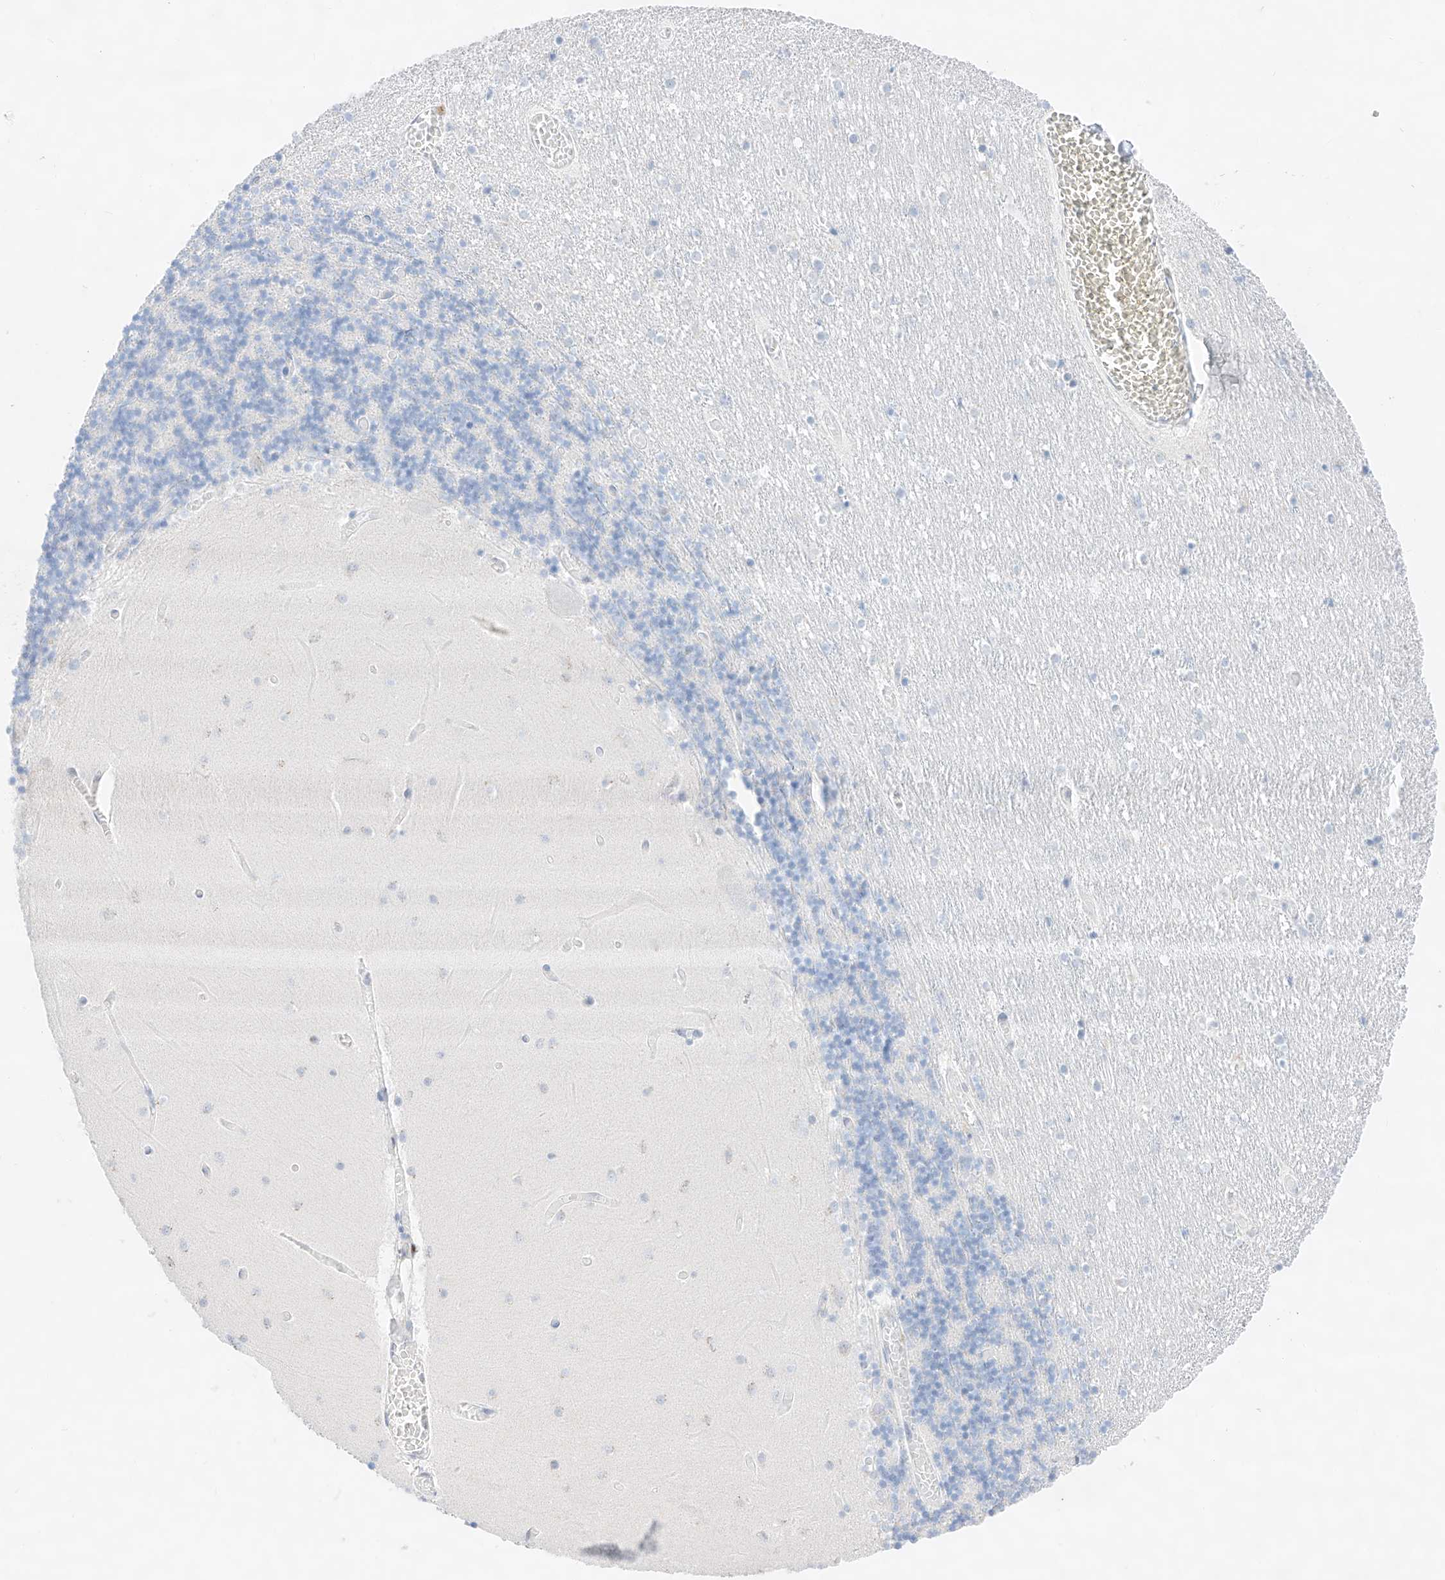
{"staining": {"intensity": "negative", "quantity": "none", "location": "none"}, "tissue": "cerebellum", "cell_type": "Cells in granular layer", "image_type": "normal", "snomed": [{"axis": "morphology", "description": "Normal tissue, NOS"}, {"axis": "topography", "description": "Cerebellum"}], "caption": "Immunohistochemistry (IHC) of normal human cerebellum exhibits no positivity in cells in granular layer. (Stains: DAB immunohistochemistry (IHC) with hematoxylin counter stain, Microscopy: brightfield microscopy at high magnification).", "gene": "NT5C3B", "patient": {"sex": "female", "age": 28}}